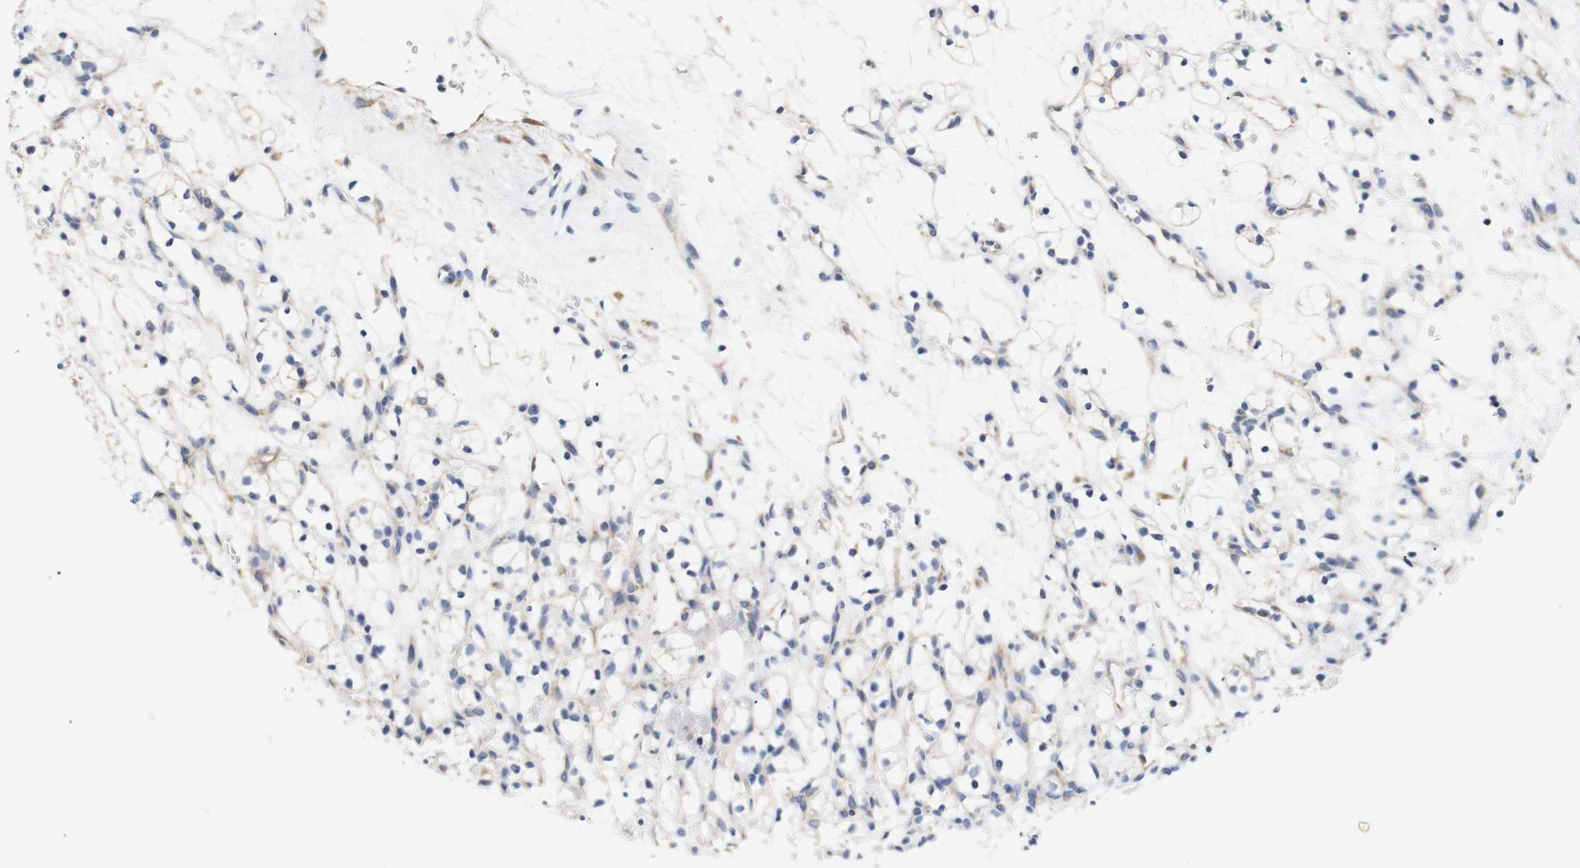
{"staining": {"intensity": "negative", "quantity": "none", "location": "none"}, "tissue": "renal cancer", "cell_type": "Tumor cells", "image_type": "cancer", "snomed": [{"axis": "morphology", "description": "Adenocarcinoma, NOS"}, {"axis": "topography", "description": "Kidney"}], "caption": "IHC micrograph of renal cancer (adenocarcinoma) stained for a protein (brown), which exhibits no positivity in tumor cells.", "gene": "TRIM5", "patient": {"sex": "female", "age": 60}}